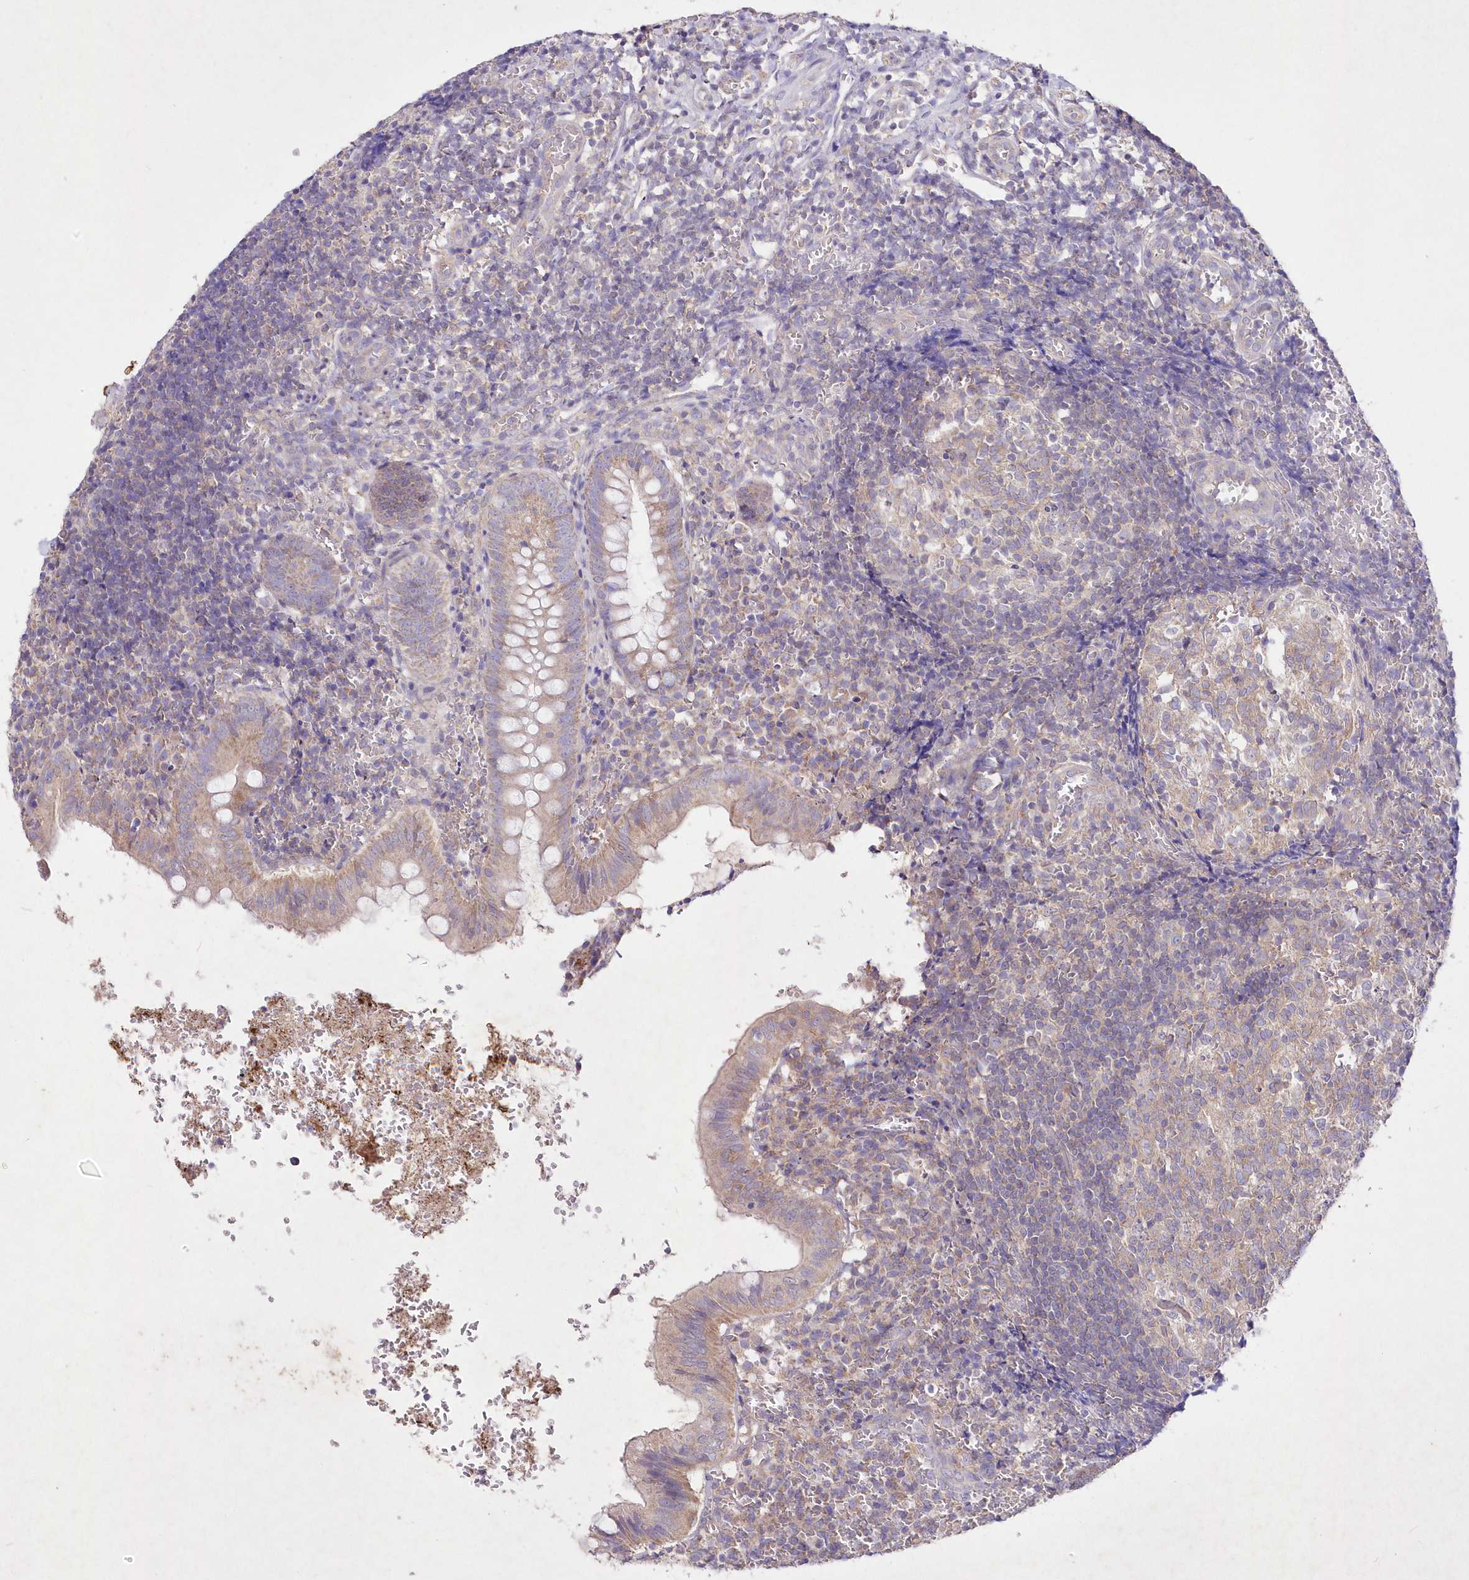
{"staining": {"intensity": "weak", "quantity": "25%-75%", "location": "cytoplasmic/membranous"}, "tissue": "appendix", "cell_type": "Glandular cells", "image_type": "normal", "snomed": [{"axis": "morphology", "description": "Normal tissue, NOS"}, {"axis": "topography", "description": "Appendix"}], "caption": "IHC histopathology image of benign appendix stained for a protein (brown), which demonstrates low levels of weak cytoplasmic/membranous positivity in about 25%-75% of glandular cells.", "gene": "ITSN2", "patient": {"sex": "male", "age": 8}}